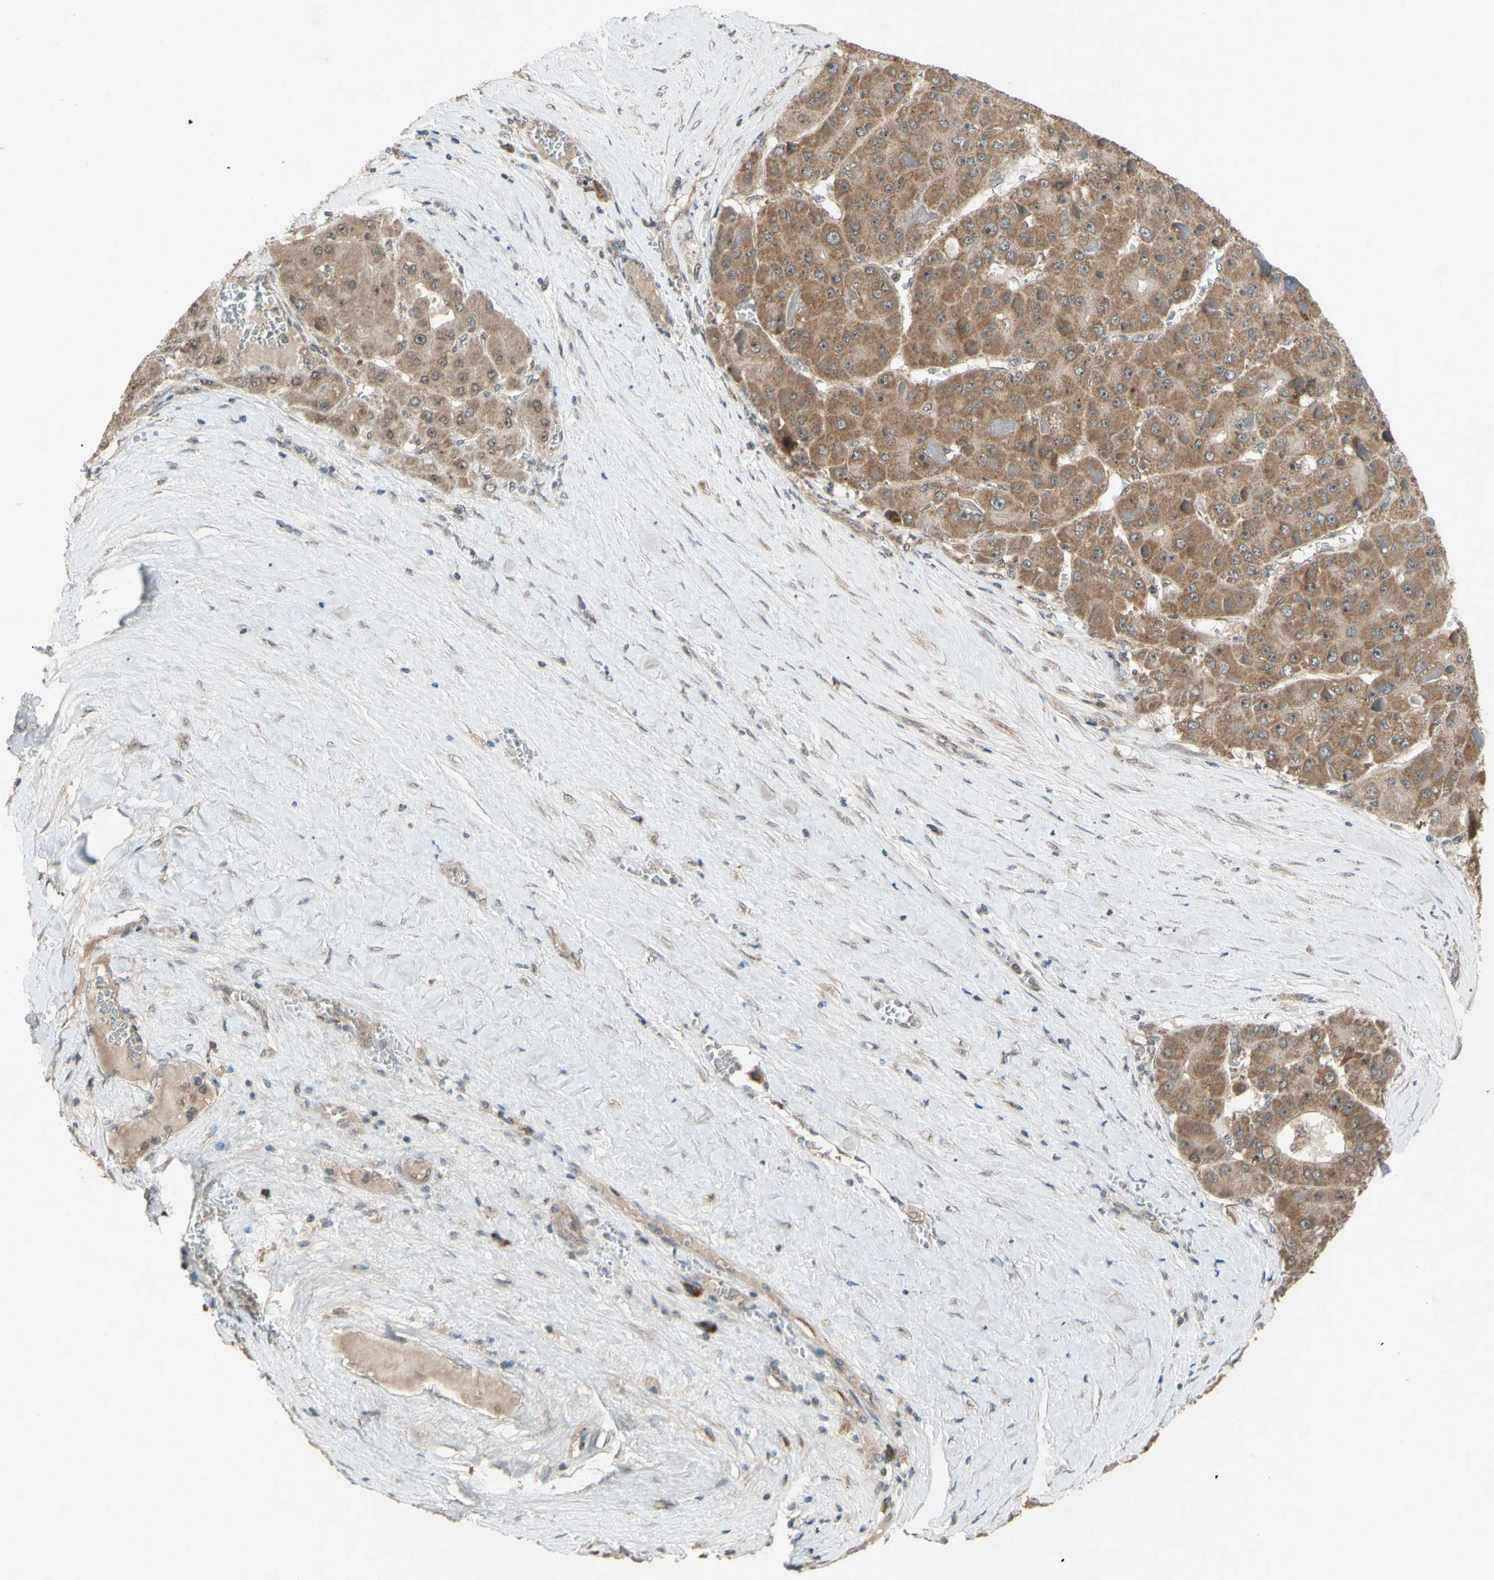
{"staining": {"intensity": "moderate", "quantity": ">75%", "location": "cytoplasmic/membranous"}, "tissue": "liver cancer", "cell_type": "Tumor cells", "image_type": "cancer", "snomed": [{"axis": "morphology", "description": "Carcinoma, Hepatocellular, NOS"}, {"axis": "topography", "description": "Liver"}], "caption": "DAB (3,3'-diaminobenzidine) immunohistochemical staining of liver cancer (hepatocellular carcinoma) shows moderate cytoplasmic/membranous protein staining in about >75% of tumor cells.", "gene": "CD164", "patient": {"sex": "female", "age": 73}}